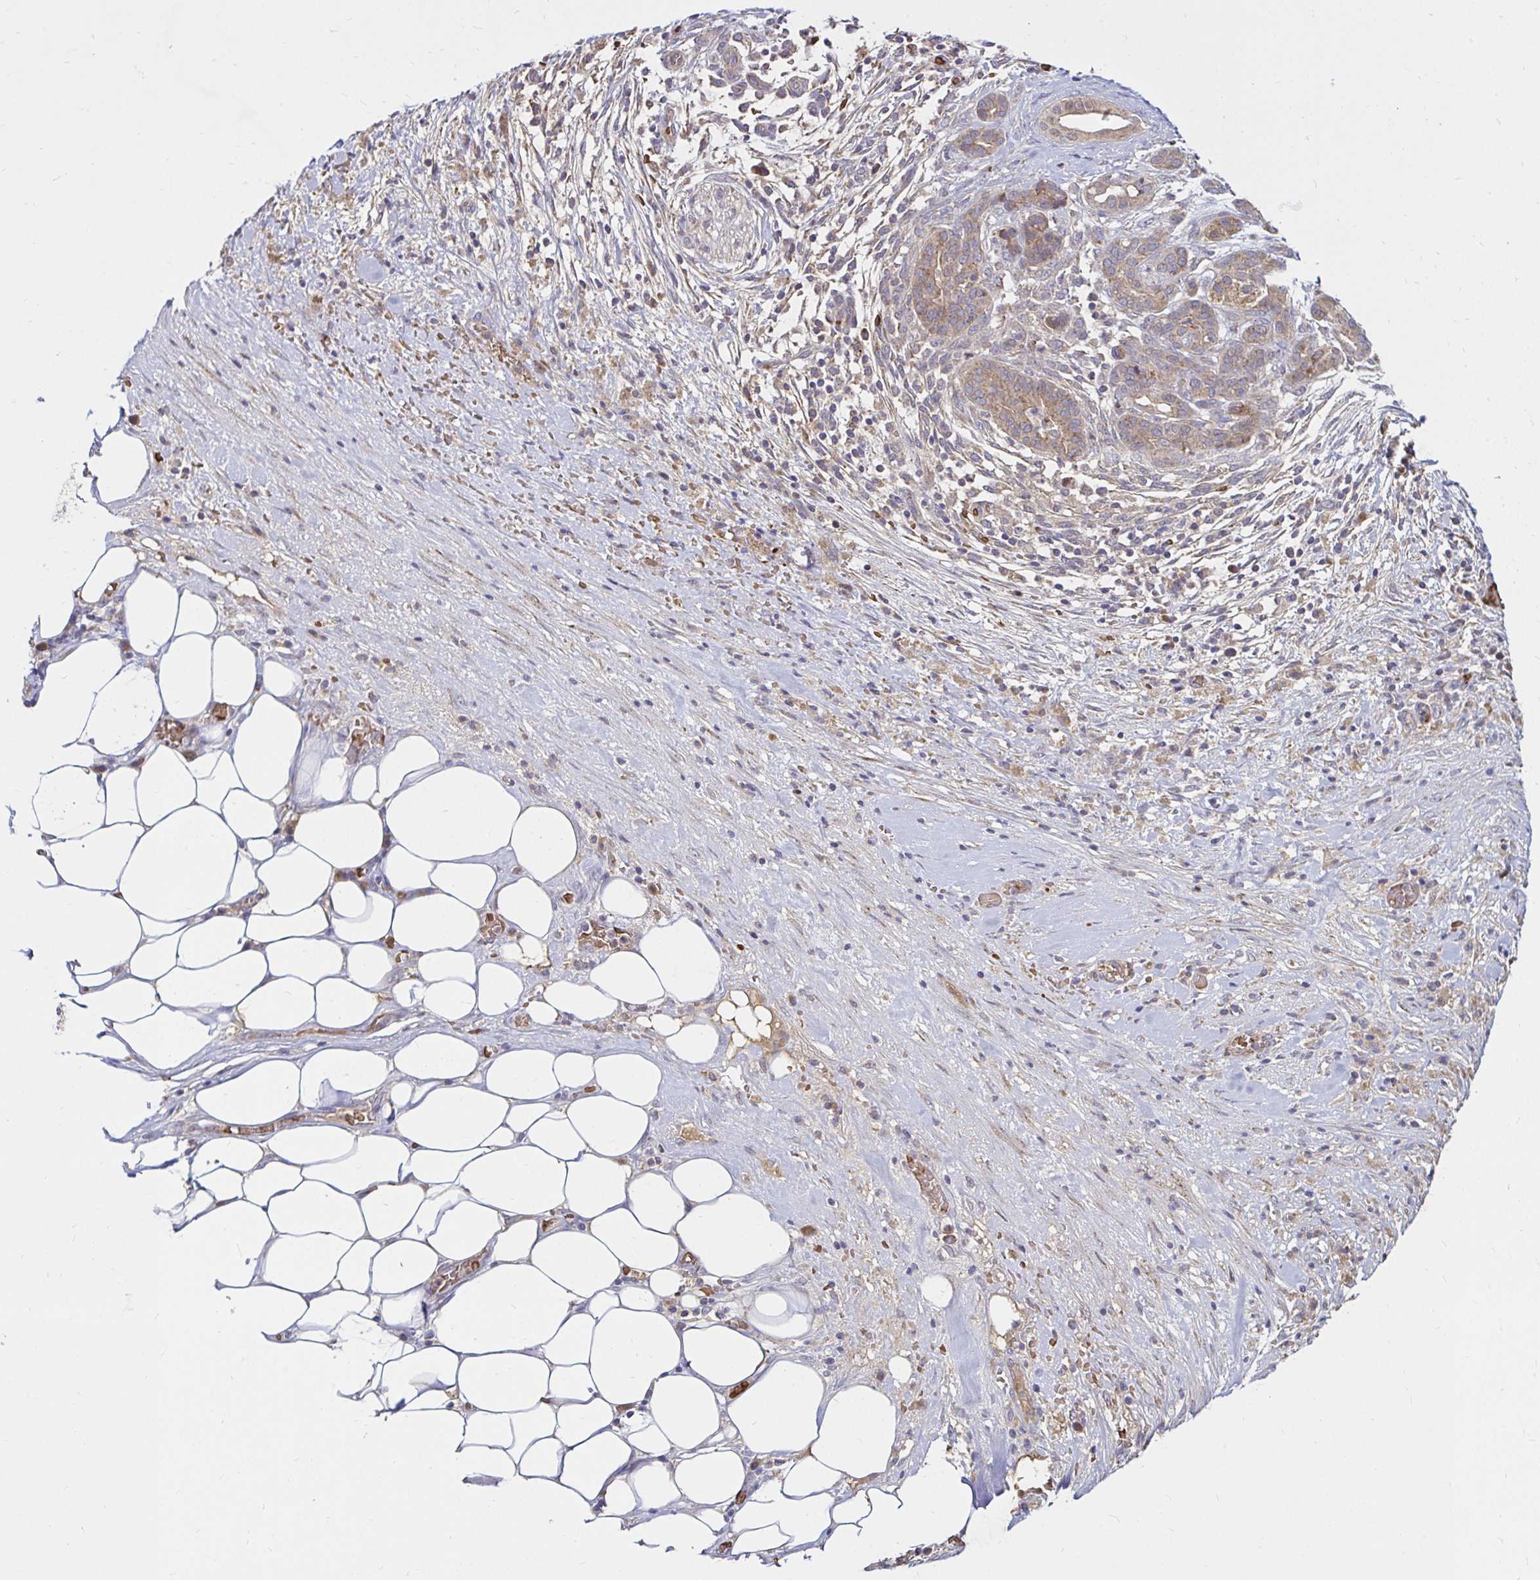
{"staining": {"intensity": "moderate", "quantity": ">75%", "location": "cytoplasmic/membranous"}, "tissue": "pancreatic cancer", "cell_type": "Tumor cells", "image_type": "cancer", "snomed": [{"axis": "morphology", "description": "Adenocarcinoma, NOS"}, {"axis": "topography", "description": "Pancreas"}], "caption": "About >75% of tumor cells in human pancreatic cancer (adenocarcinoma) demonstrate moderate cytoplasmic/membranous protein staining as visualized by brown immunohistochemical staining.", "gene": "ARHGEF37", "patient": {"sex": "male", "age": 44}}